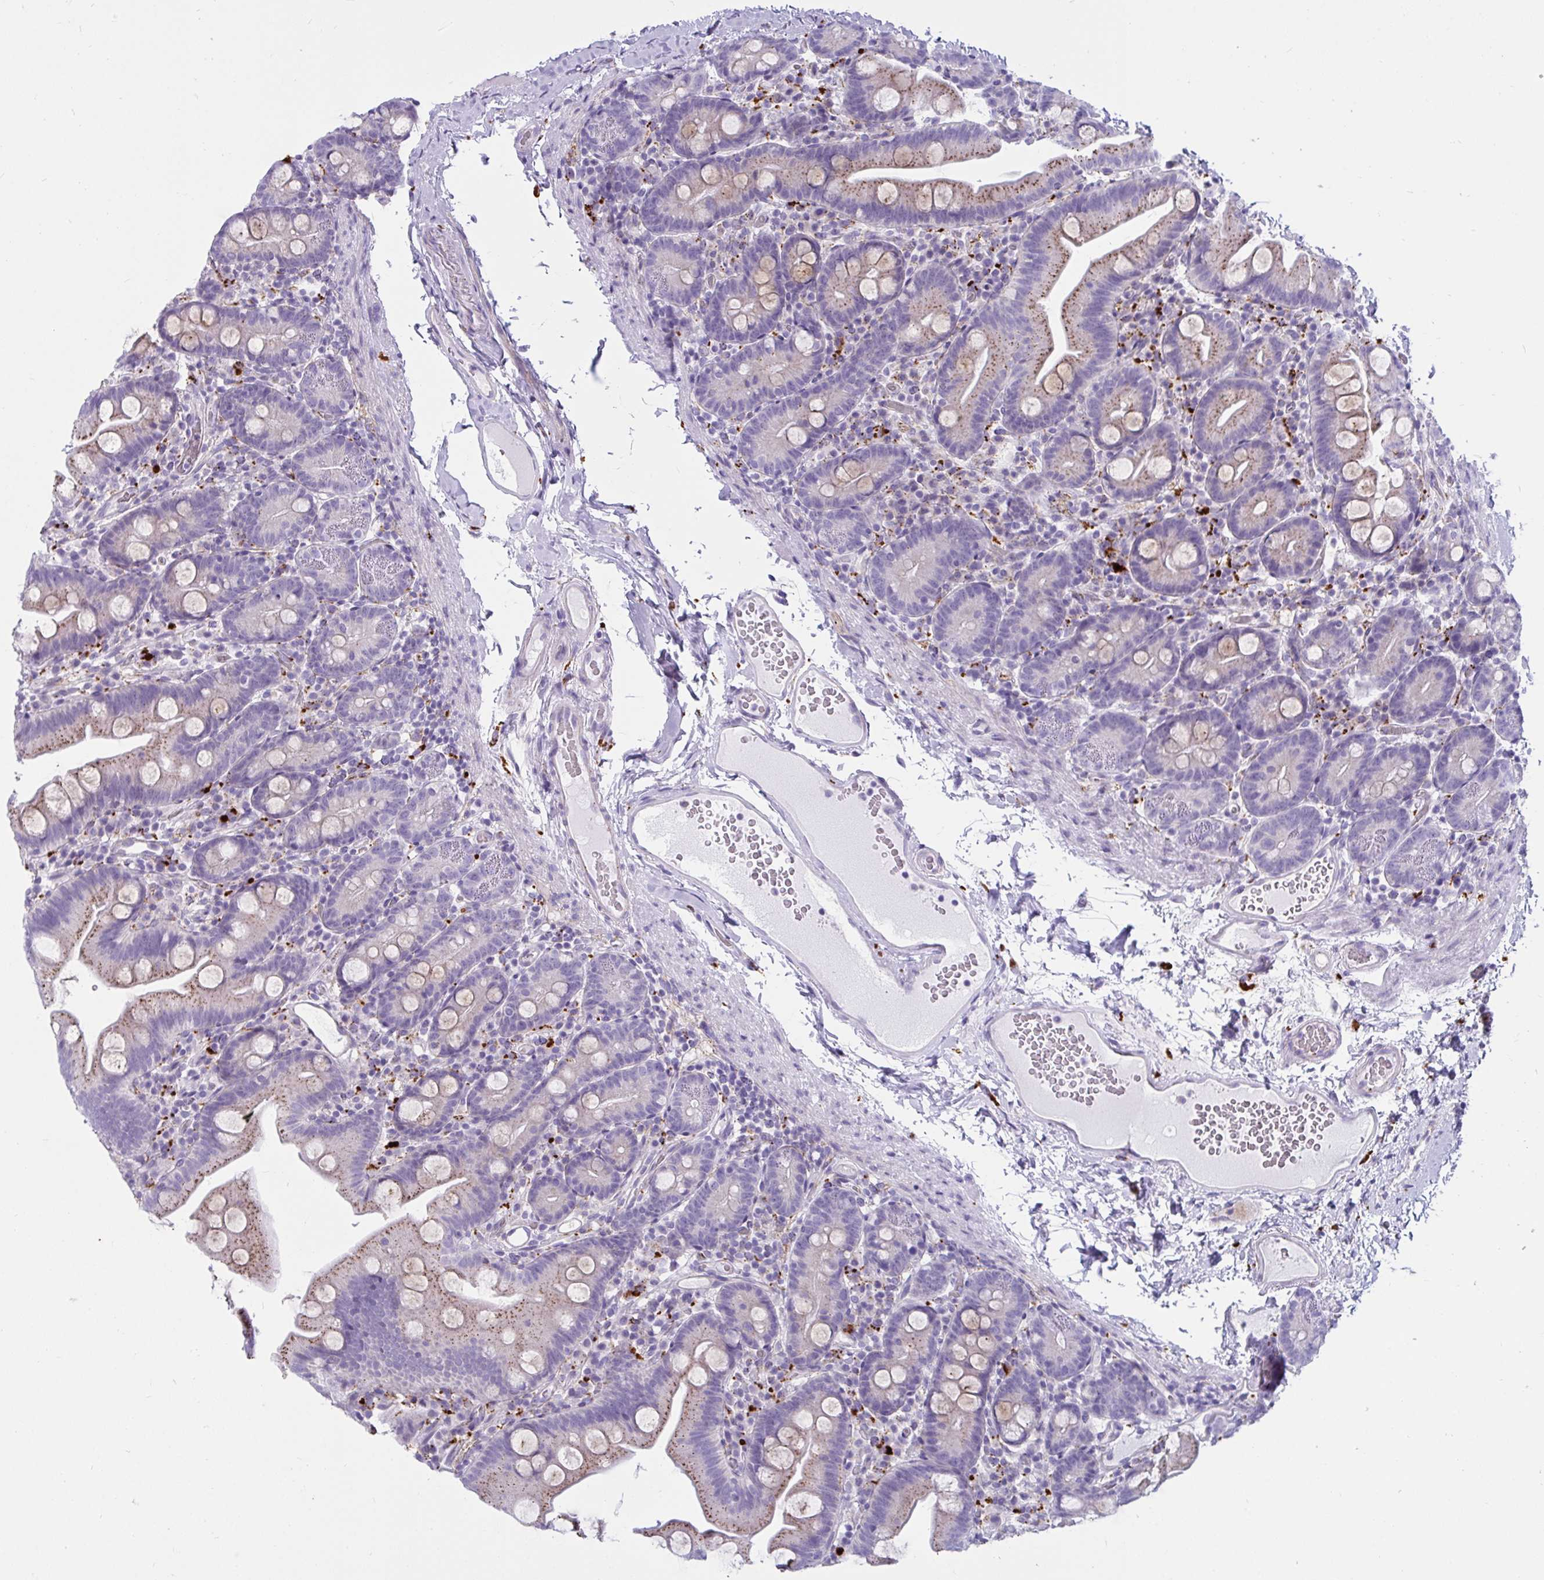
{"staining": {"intensity": "strong", "quantity": "25%-75%", "location": "cytoplasmic/membranous"}, "tissue": "small intestine", "cell_type": "Glandular cells", "image_type": "normal", "snomed": [{"axis": "morphology", "description": "Normal tissue, NOS"}, {"axis": "topography", "description": "Small intestine"}], "caption": "Protein staining shows strong cytoplasmic/membranous staining in approximately 25%-75% of glandular cells in benign small intestine.", "gene": "CTSZ", "patient": {"sex": "female", "age": 68}}